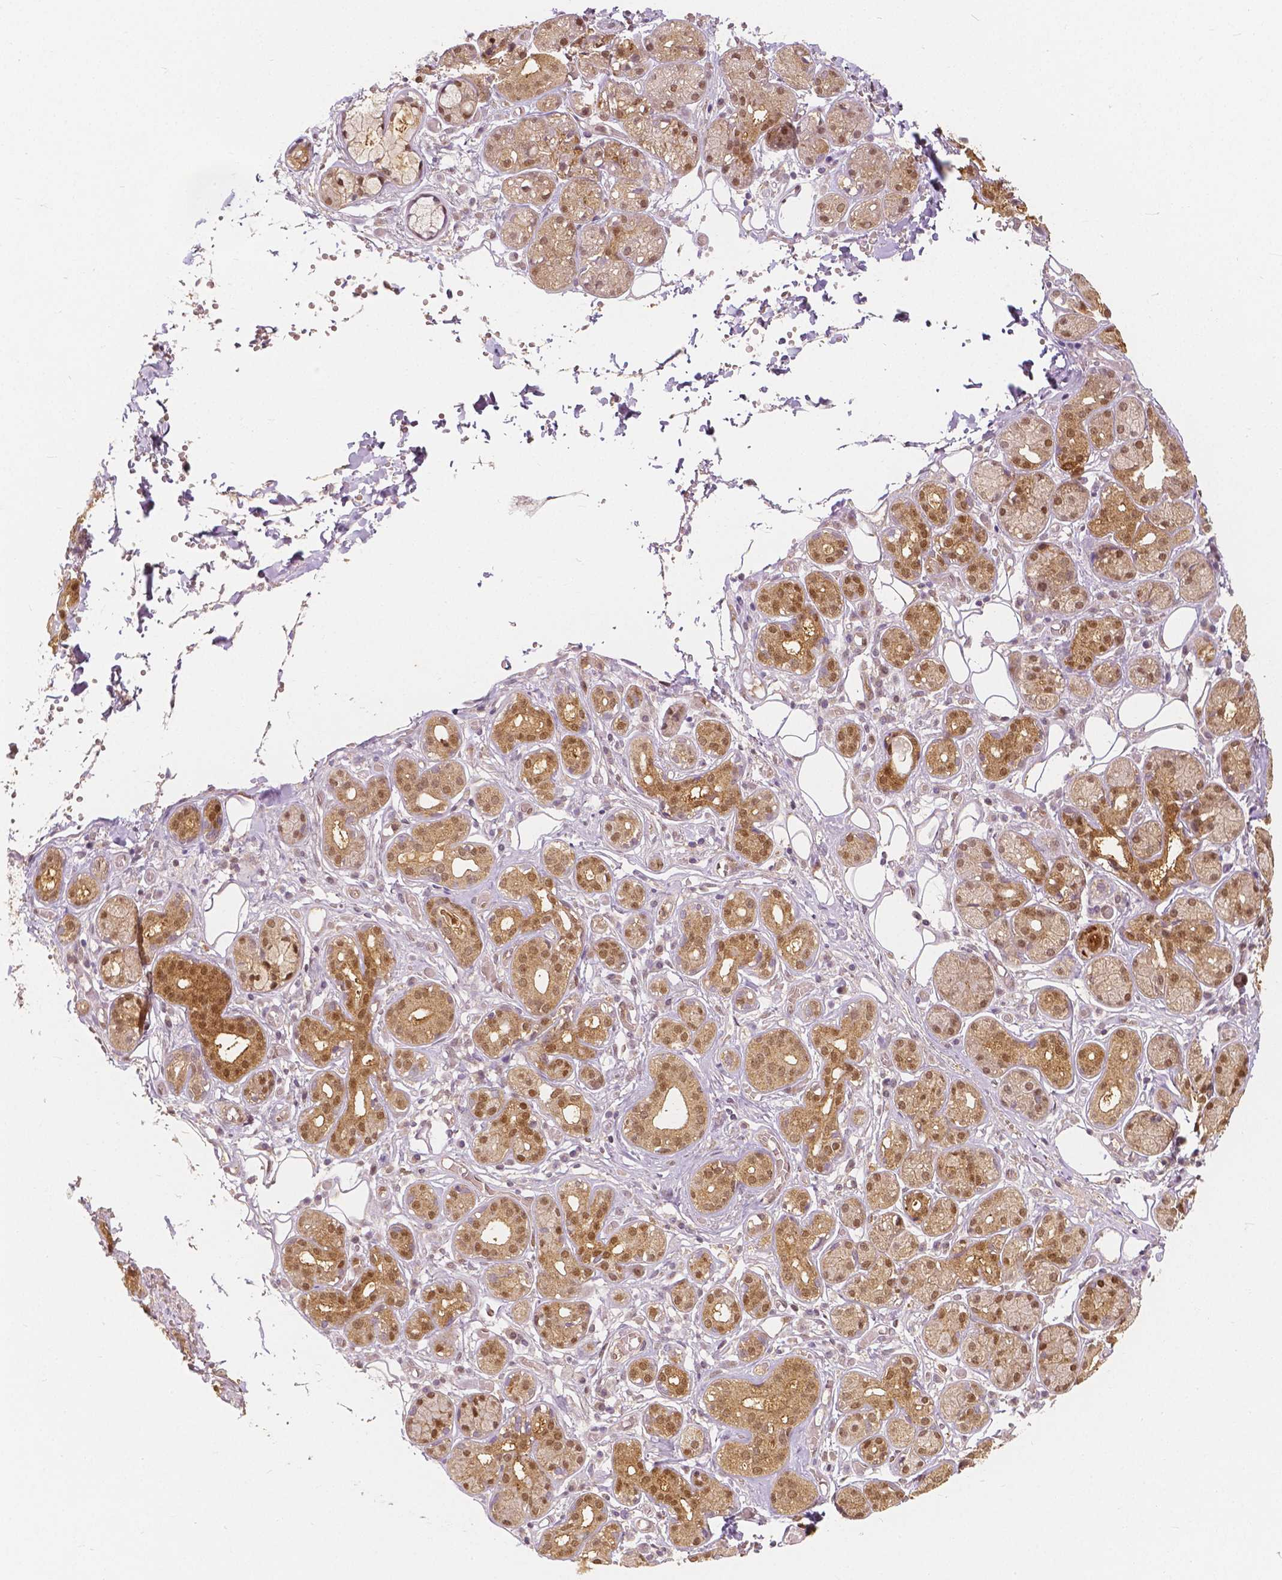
{"staining": {"intensity": "moderate", "quantity": ">75%", "location": "cytoplasmic/membranous,nuclear"}, "tissue": "salivary gland", "cell_type": "Glandular cells", "image_type": "normal", "snomed": [{"axis": "morphology", "description": "Normal tissue, NOS"}, {"axis": "topography", "description": "Salivary gland"}, {"axis": "topography", "description": "Peripheral nerve tissue"}], "caption": "Immunohistochemistry of normal salivary gland shows medium levels of moderate cytoplasmic/membranous,nuclear expression in approximately >75% of glandular cells. (IHC, brightfield microscopy, high magnification).", "gene": "NAPRT", "patient": {"sex": "male", "age": 71}}